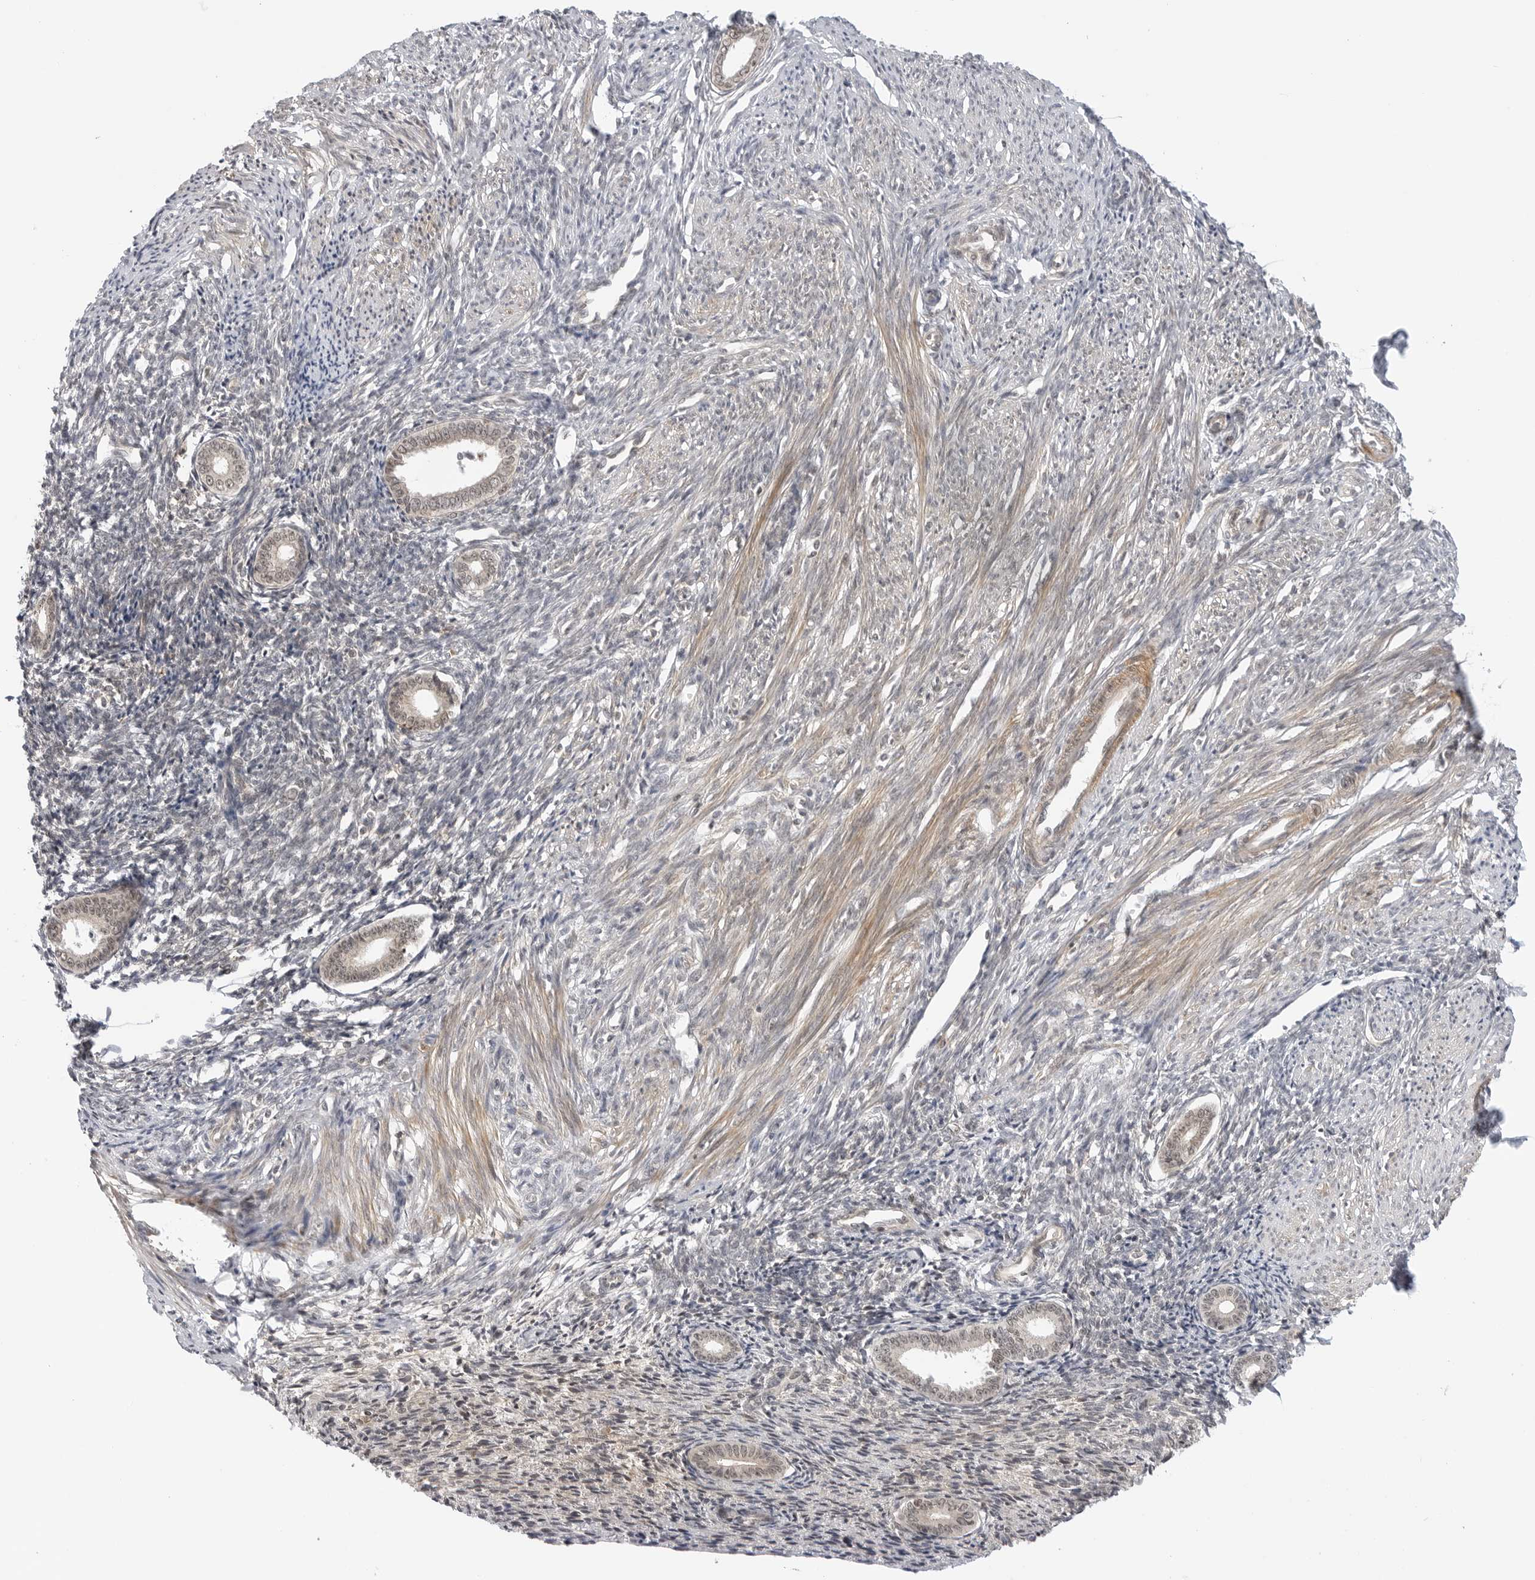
{"staining": {"intensity": "weak", "quantity": "<25%", "location": "cytoplasmic/membranous,nuclear"}, "tissue": "endometrium", "cell_type": "Cells in endometrial stroma", "image_type": "normal", "snomed": [{"axis": "morphology", "description": "Normal tissue, NOS"}, {"axis": "topography", "description": "Endometrium"}], "caption": "A high-resolution photomicrograph shows immunohistochemistry (IHC) staining of normal endometrium, which shows no significant positivity in cells in endometrial stroma. (DAB (3,3'-diaminobenzidine) immunohistochemistry visualized using brightfield microscopy, high magnification).", "gene": "MAP2K5", "patient": {"sex": "female", "age": 56}}